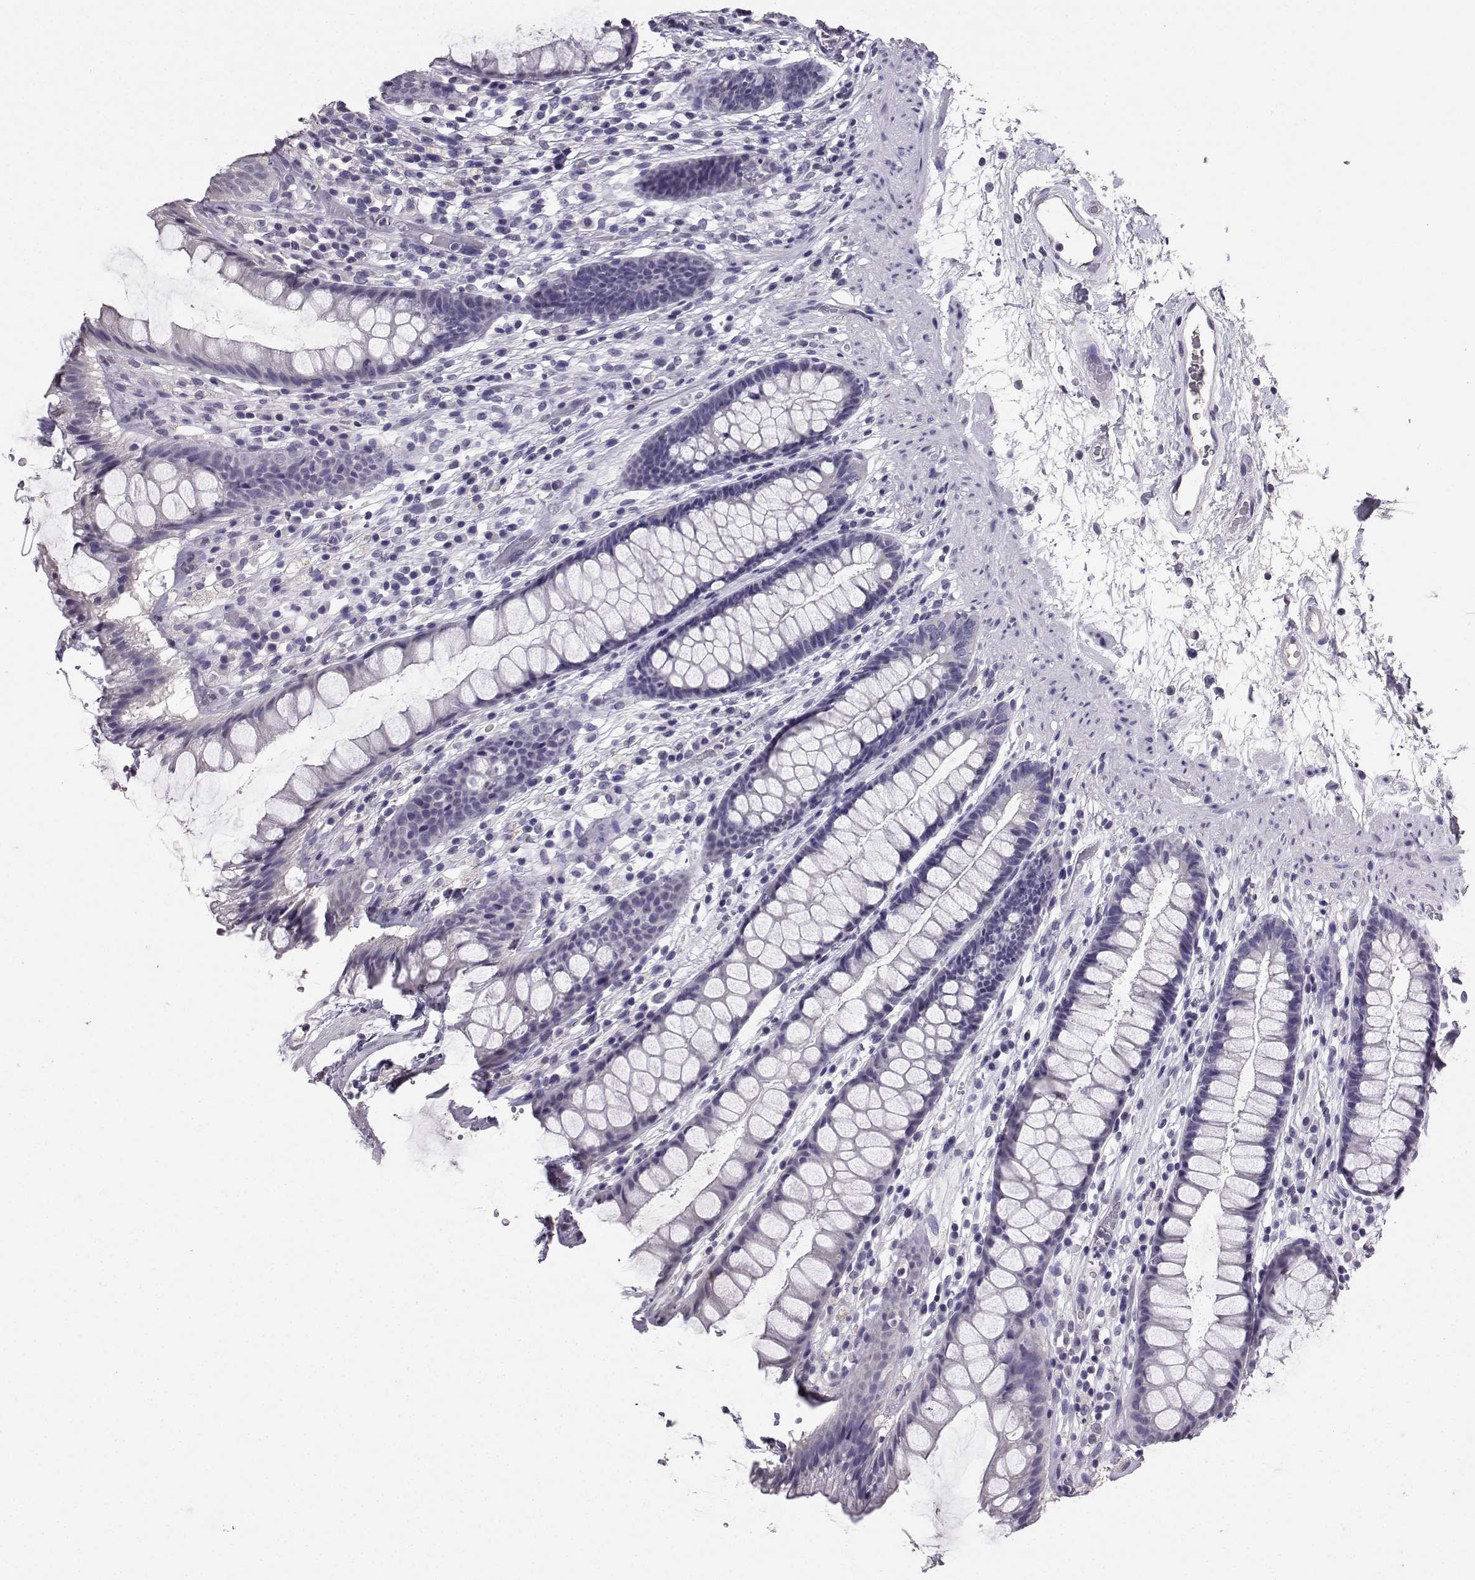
{"staining": {"intensity": "negative", "quantity": "none", "location": "none"}, "tissue": "rectum", "cell_type": "Glandular cells", "image_type": "normal", "snomed": [{"axis": "morphology", "description": "Normal tissue, NOS"}, {"axis": "topography", "description": "Rectum"}], "caption": "Immunohistochemistry (IHC) of normal rectum exhibits no expression in glandular cells. (Brightfield microscopy of DAB (3,3'-diaminobenzidine) immunohistochemistry (IHC) at high magnification).", "gene": "SPAG11A", "patient": {"sex": "male", "age": 72}}